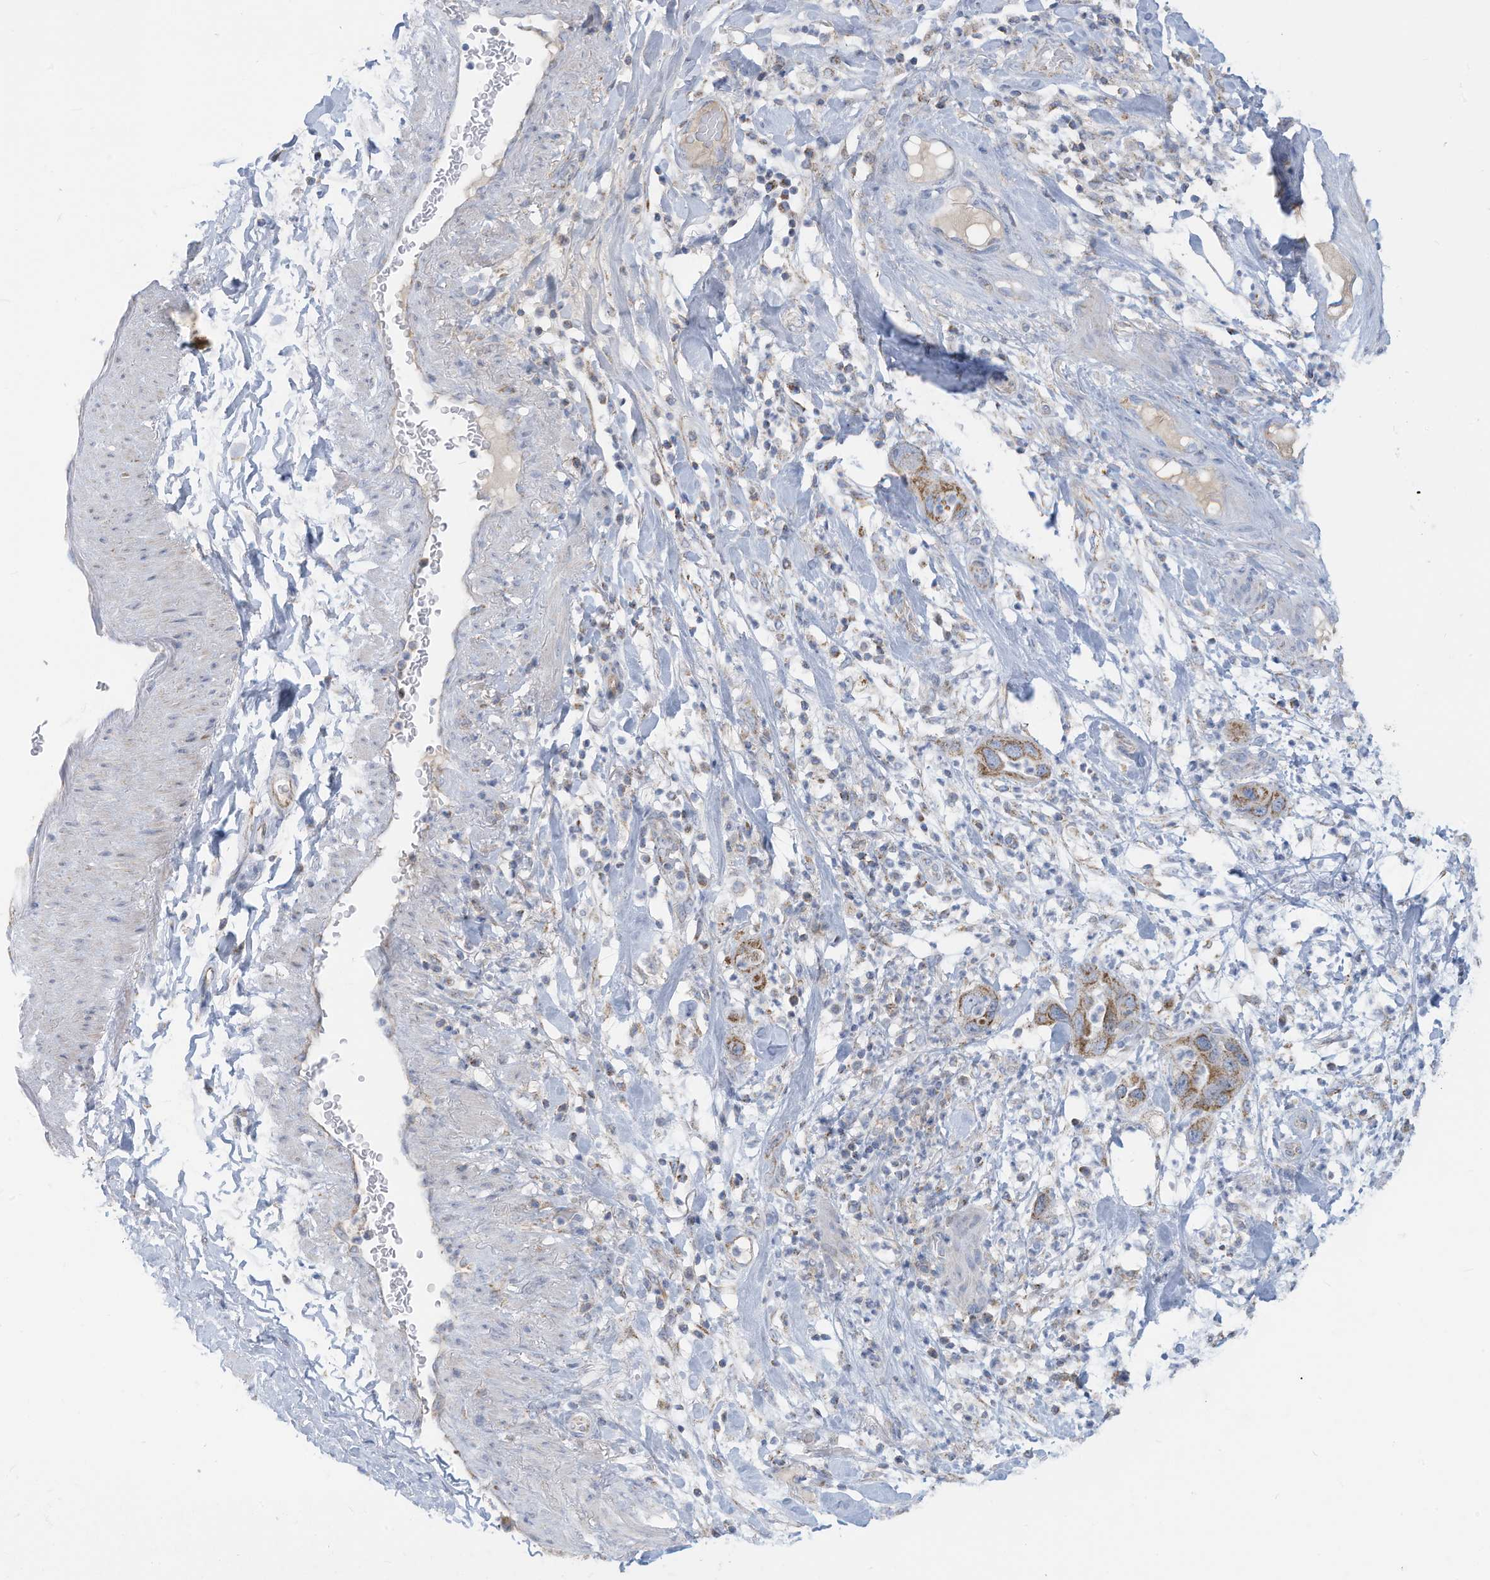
{"staining": {"intensity": "moderate", "quantity": ">75%", "location": "cytoplasmic/membranous"}, "tissue": "pancreatic cancer", "cell_type": "Tumor cells", "image_type": "cancer", "snomed": [{"axis": "morphology", "description": "Adenocarcinoma, NOS"}, {"axis": "topography", "description": "Pancreas"}], "caption": "Brown immunohistochemical staining in adenocarcinoma (pancreatic) reveals moderate cytoplasmic/membranous expression in approximately >75% of tumor cells.", "gene": "NLN", "patient": {"sex": "female", "age": 71}}